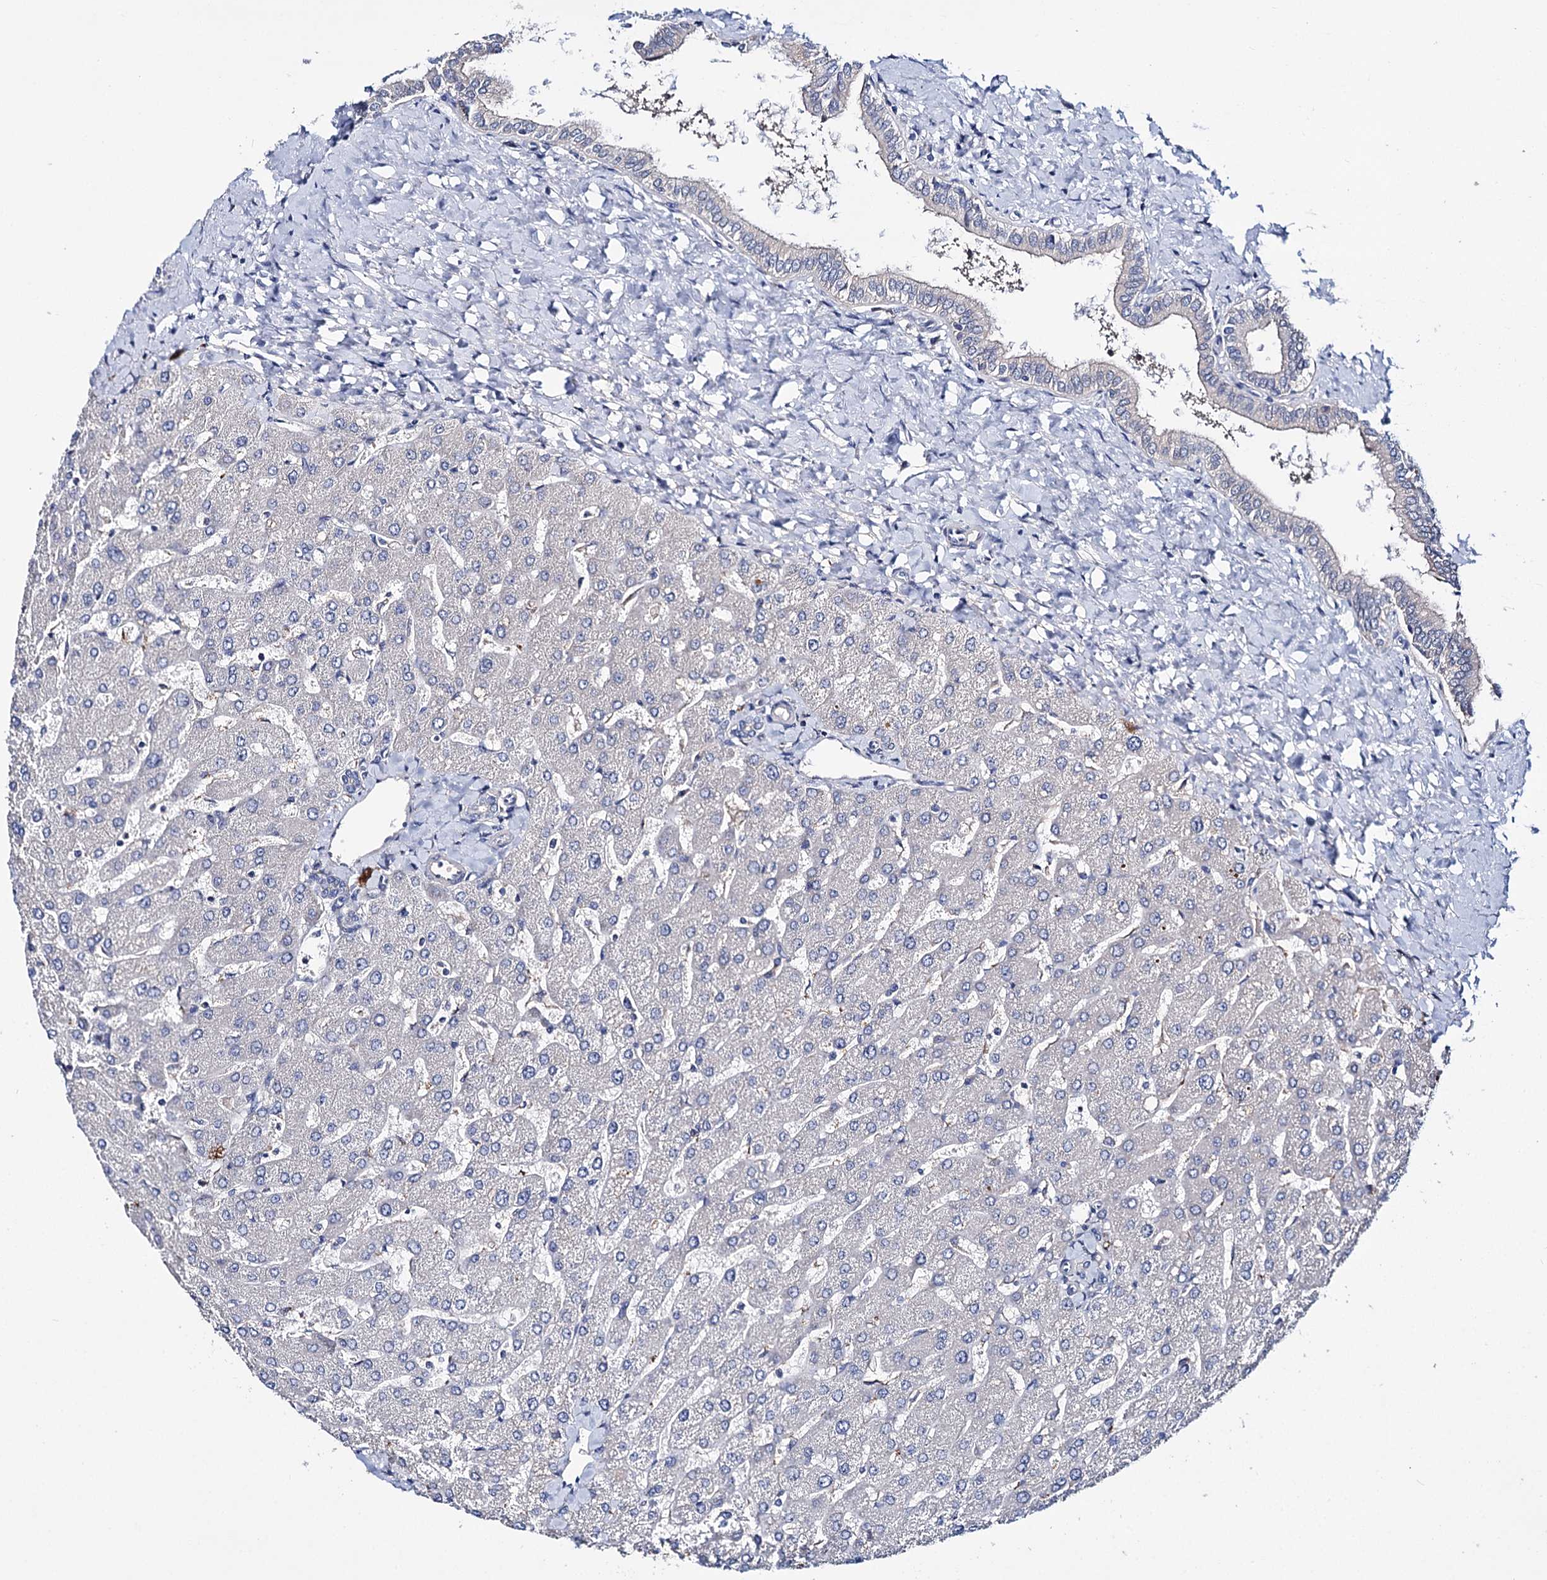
{"staining": {"intensity": "negative", "quantity": "none", "location": "none"}, "tissue": "liver", "cell_type": "Cholangiocytes", "image_type": "normal", "snomed": [{"axis": "morphology", "description": "Normal tissue, NOS"}, {"axis": "topography", "description": "Liver"}], "caption": "Liver stained for a protein using immunohistochemistry displays no positivity cholangiocytes.", "gene": "PPP1R32", "patient": {"sex": "male", "age": 55}}